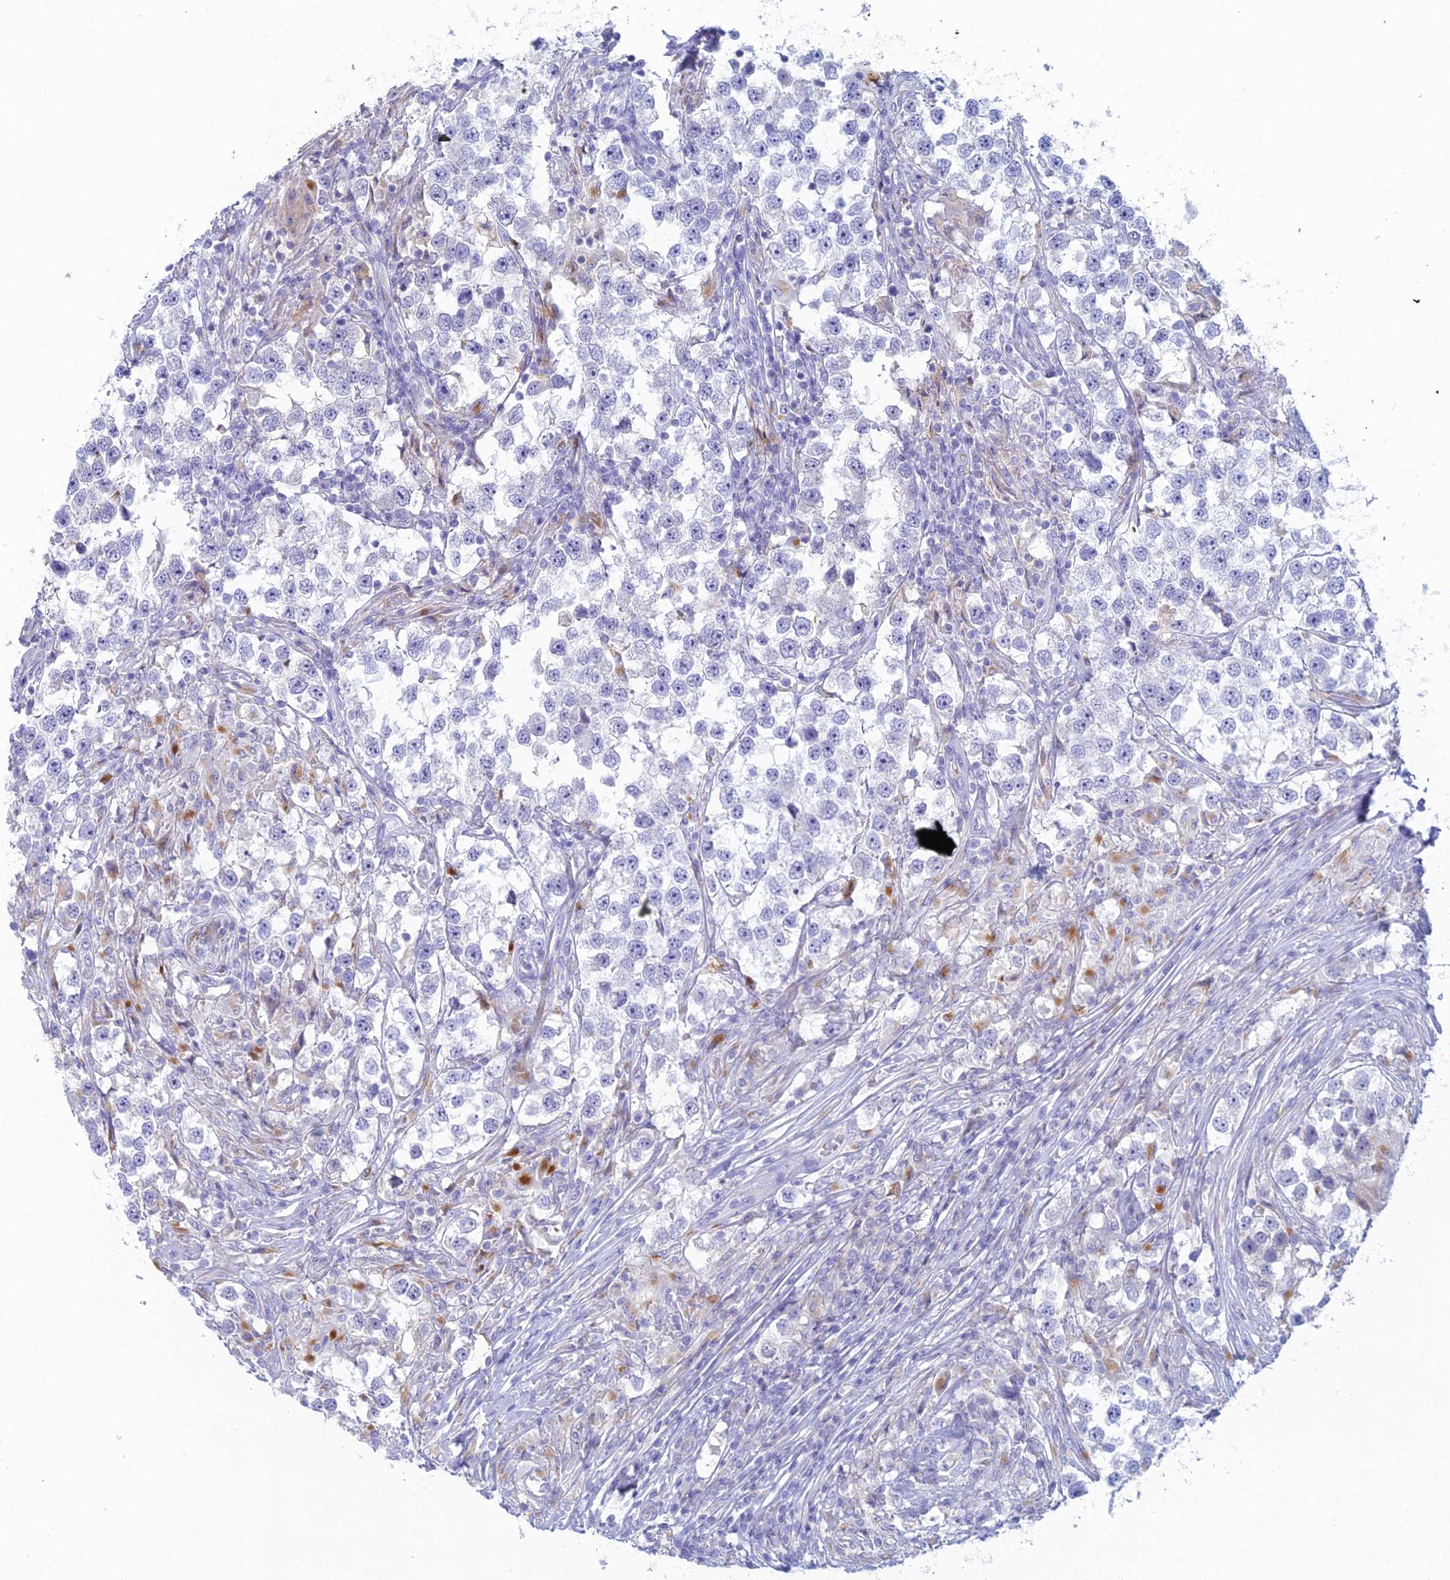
{"staining": {"intensity": "negative", "quantity": "none", "location": "none"}, "tissue": "testis cancer", "cell_type": "Tumor cells", "image_type": "cancer", "snomed": [{"axis": "morphology", "description": "Seminoma, NOS"}, {"axis": "topography", "description": "Testis"}], "caption": "A photomicrograph of testis seminoma stained for a protein demonstrates no brown staining in tumor cells.", "gene": "FERD3L", "patient": {"sex": "male", "age": 46}}